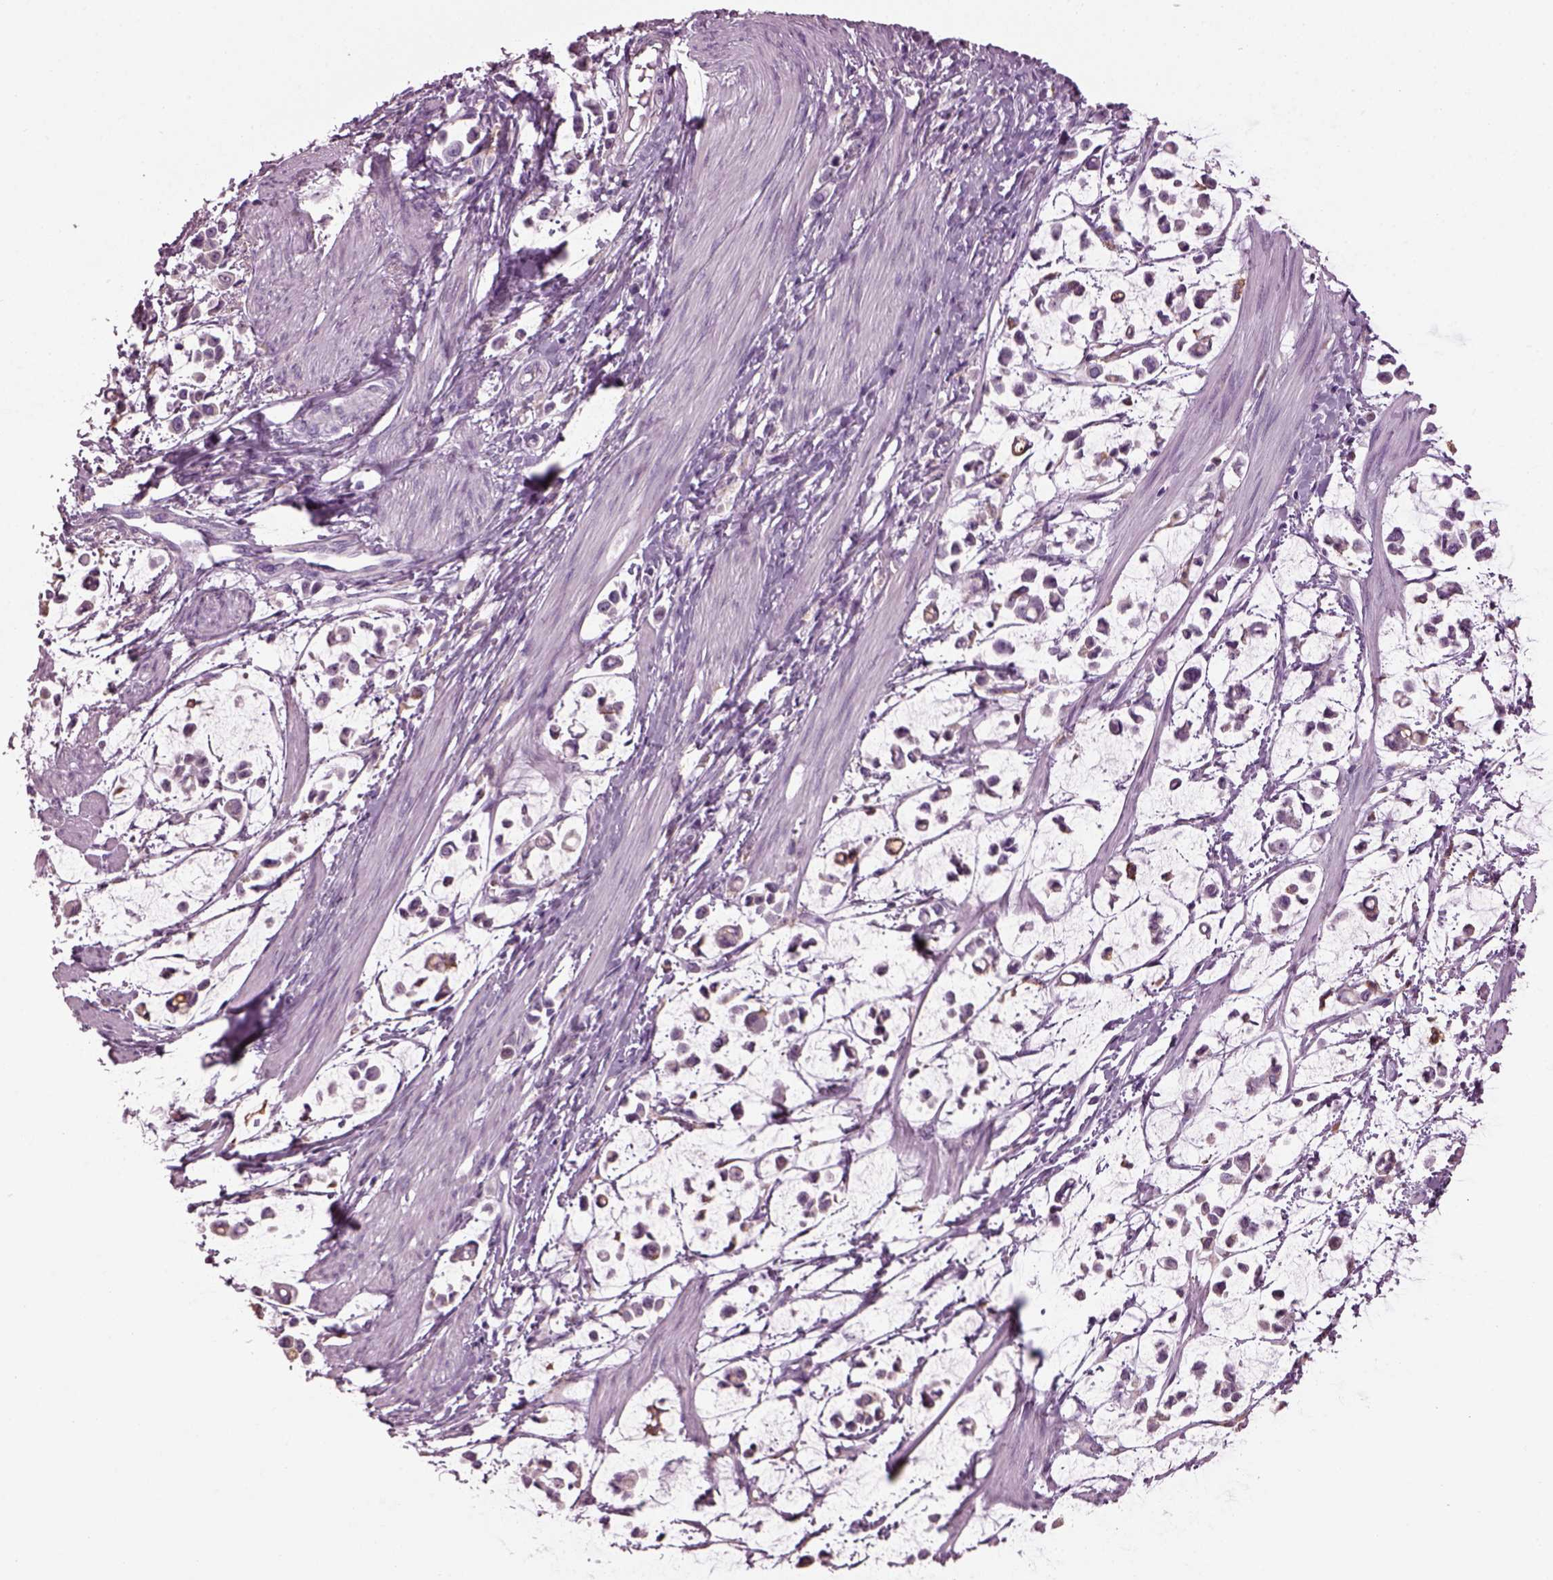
{"staining": {"intensity": "negative", "quantity": "none", "location": "none"}, "tissue": "stomach cancer", "cell_type": "Tumor cells", "image_type": "cancer", "snomed": [{"axis": "morphology", "description": "Adenocarcinoma, NOS"}, {"axis": "topography", "description": "Stomach"}], "caption": "Tumor cells are negative for brown protein staining in stomach adenocarcinoma.", "gene": "TMEM231", "patient": {"sex": "male", "age": 82}}